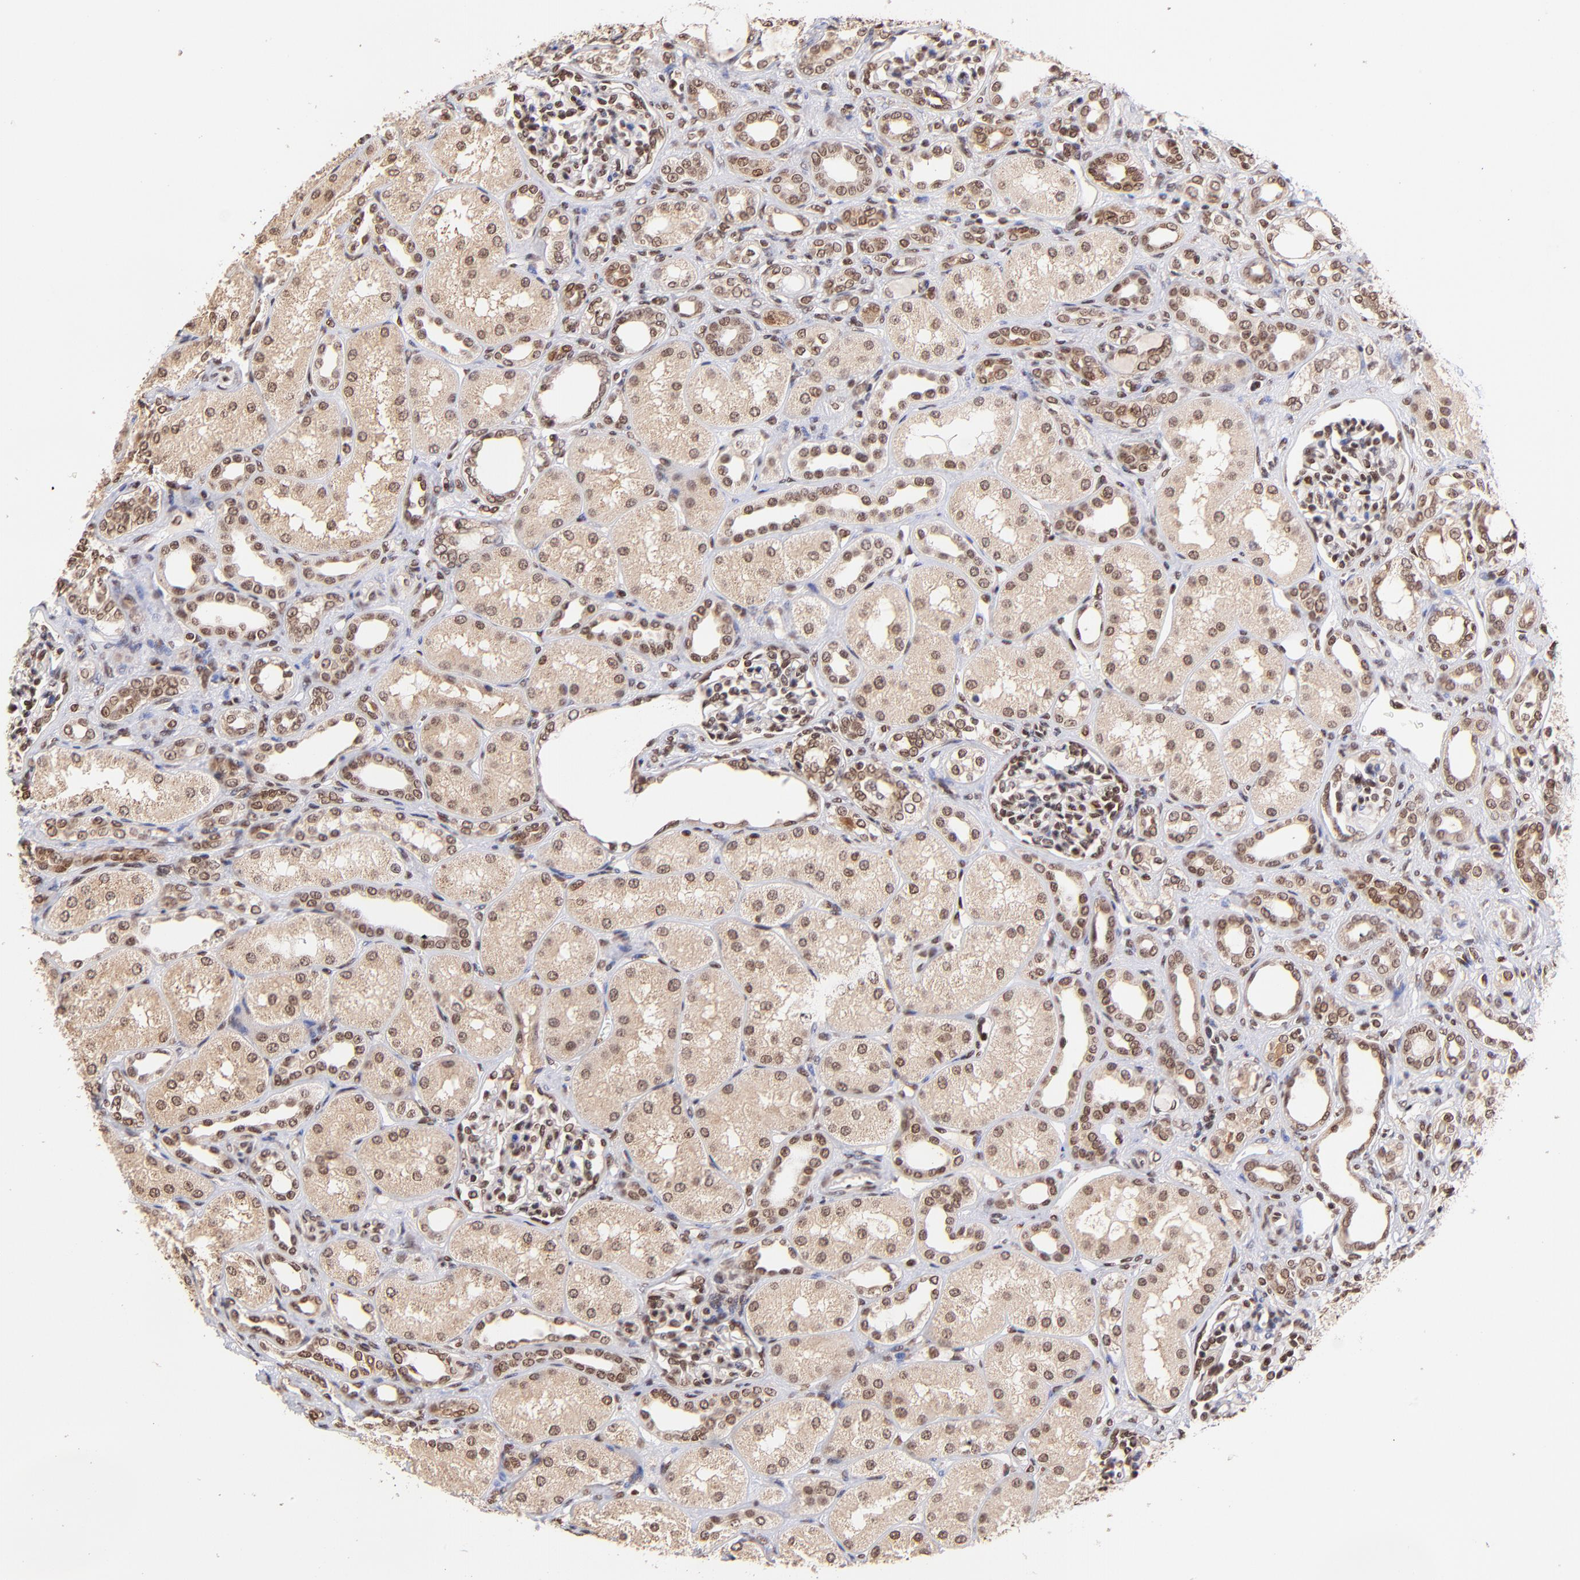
{"staining": {"intensity": "moderate", "quantity": "25%-75%", "location": "nuclear"}, "tissue": "kidney", "cell_type": "Cells in glomeruli", "image_type": "normal", "snomed": [{"axis": "morphology", "description": "Normal tissue, NOS"}, {"axis": "topography", "description": "Kidney"}], "caption": "A brown stain shows moderate nuclear expression of a protein in cells in glomeruli of unremarkable kidney. (Brightfield microscopy of DAB IHC at high magnification).", "gene": "WDR25", "patient": {"sex": "male", "age": 7}}